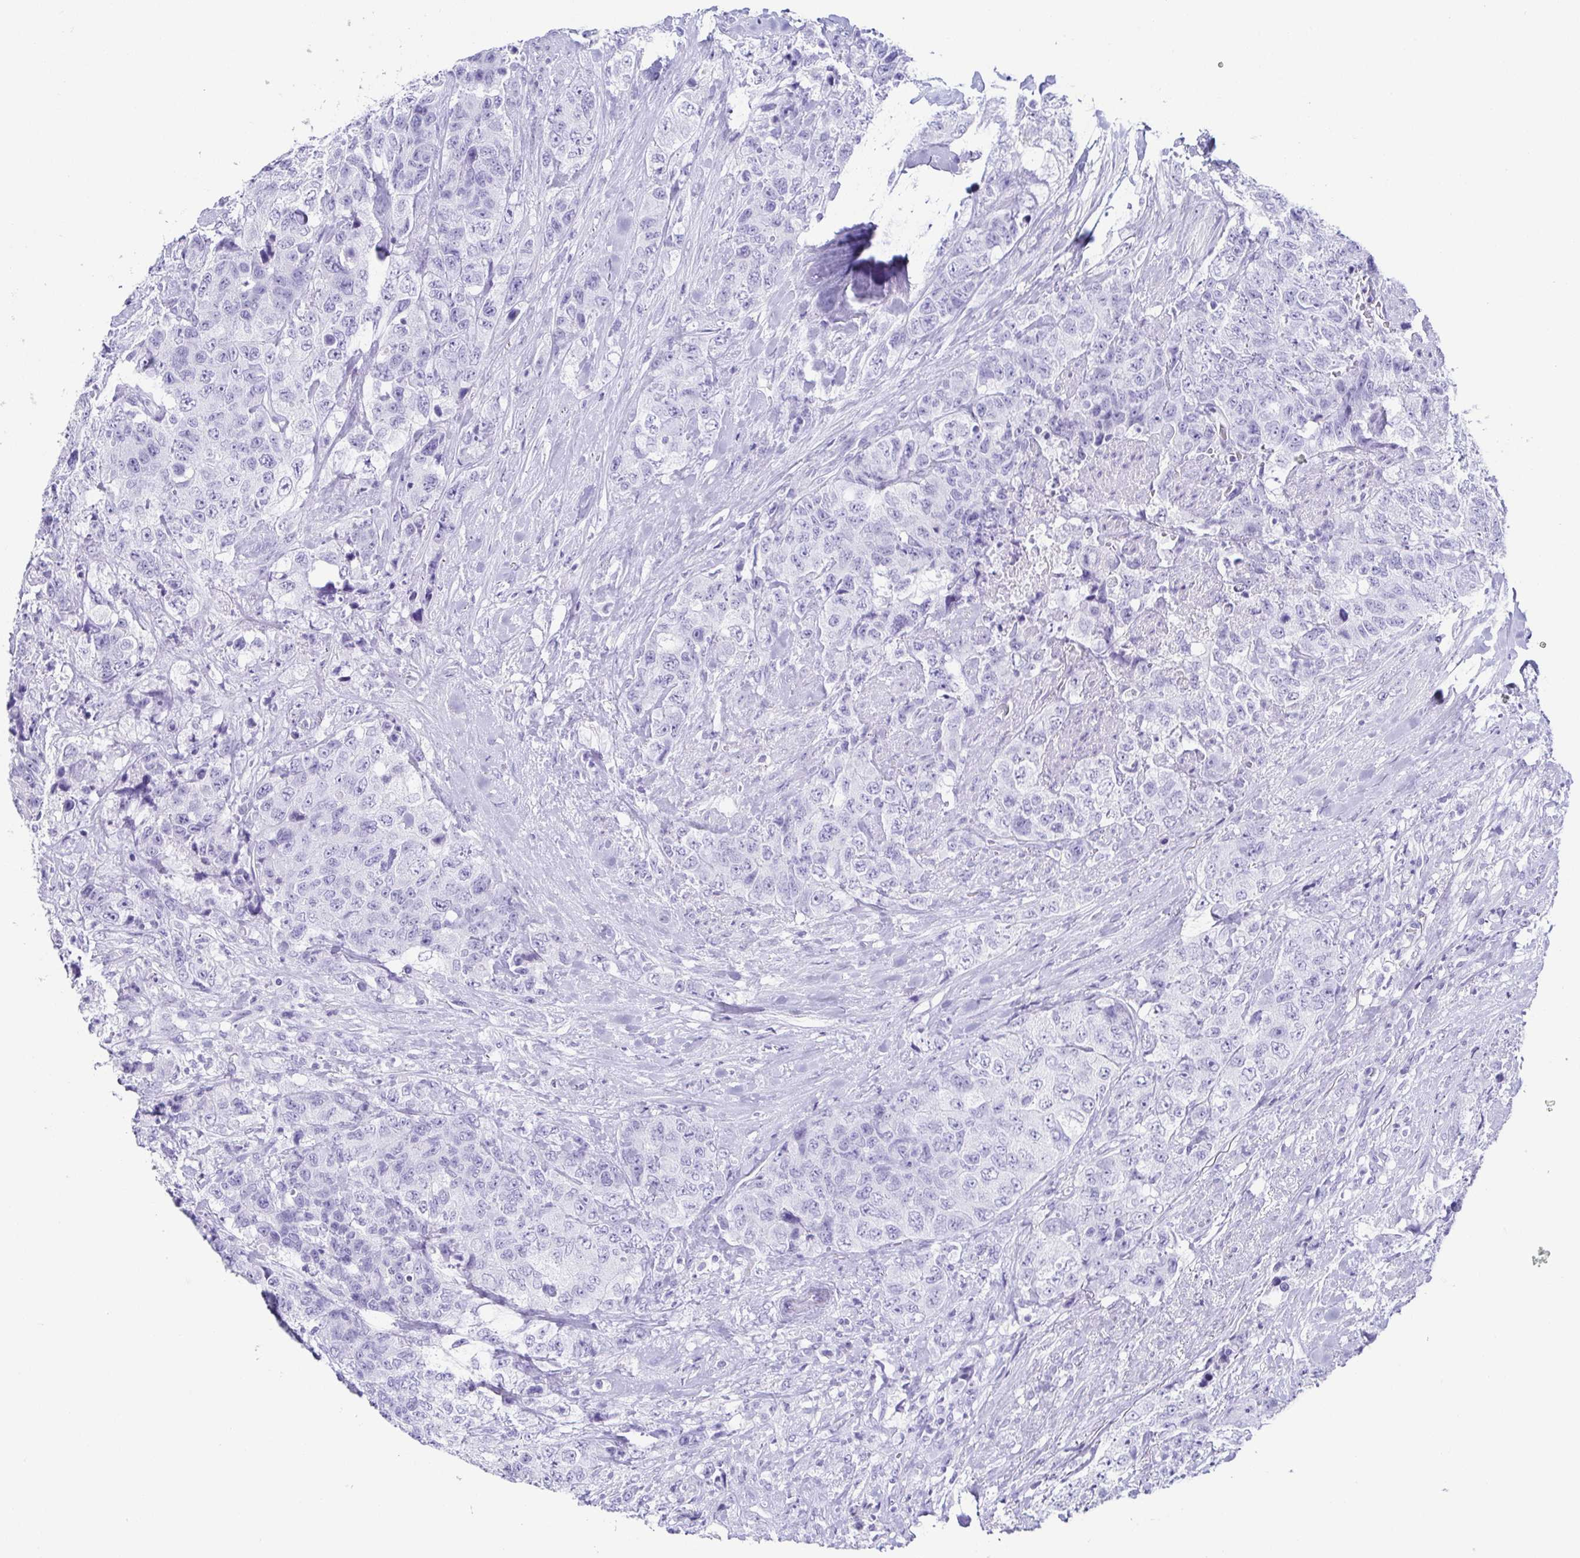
{"staining": {"intensity": "negative", "quantity": "none", "location": "none"}, "tissue": "urothelial cancer", "cell_type": "Tumor cells", "image_type": "cancer", "snomed": [{"axis": "morphology", "description": "Urothelial carcinoma, High grade"}, {"axis": "topography", "description": "Urinary bladder"}], "caption": "This is an immunohistochemistry (IHC) micrograph of human urothelial carcinoma (high-grade). There is no expression in tumor cells.", "gene": "CD164L2", "patient": {"sex": "female", "age": 78}}